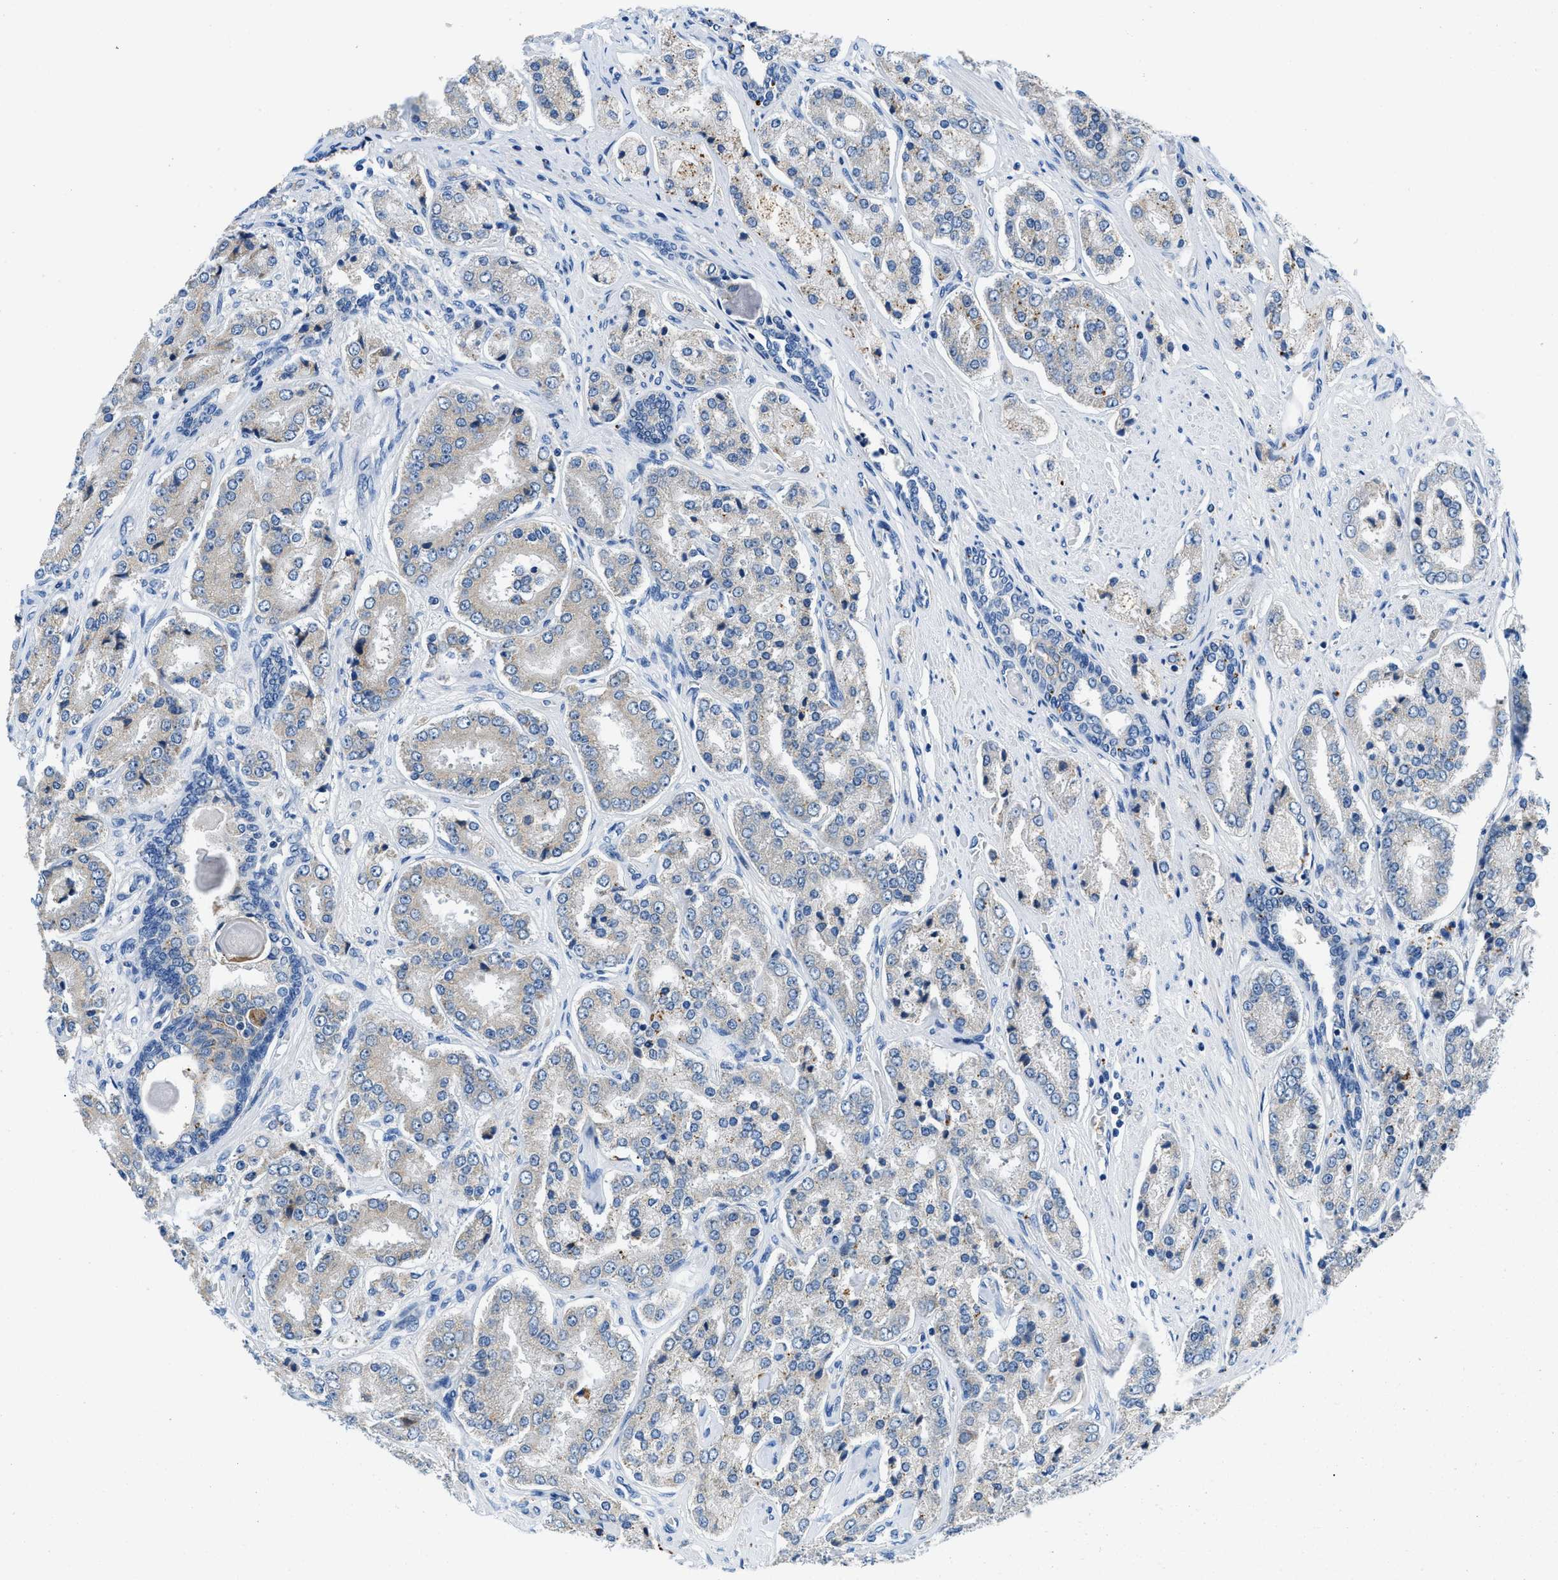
{"staining": {"intensity": "moderate", "quantity": "<25%", "location": "cytoplasmic/membranous"}, "tissue": "prostate cancer", "cell_type": "Tumor cells", "image_type": "cancer", "snomed": [{"axis": "morphology", "description": "Adenocarcinoma, High grade"}, {"axis": "topography", "description": "Prostate"}], "caption": "Immunohistochemistry (IHC) of prostate cancer (adenocarcinoma (high-grade)) shows low levels of moderate cytoplasmic/membranous positivity in approximately <25% of tumor cells. Using DAB (brown) and hematoxylin (blue) stains, captured at high magnification using brightfield microscopy.", "gene": "ADGRE3", "patient": {"sex": "male", "age": 65}}